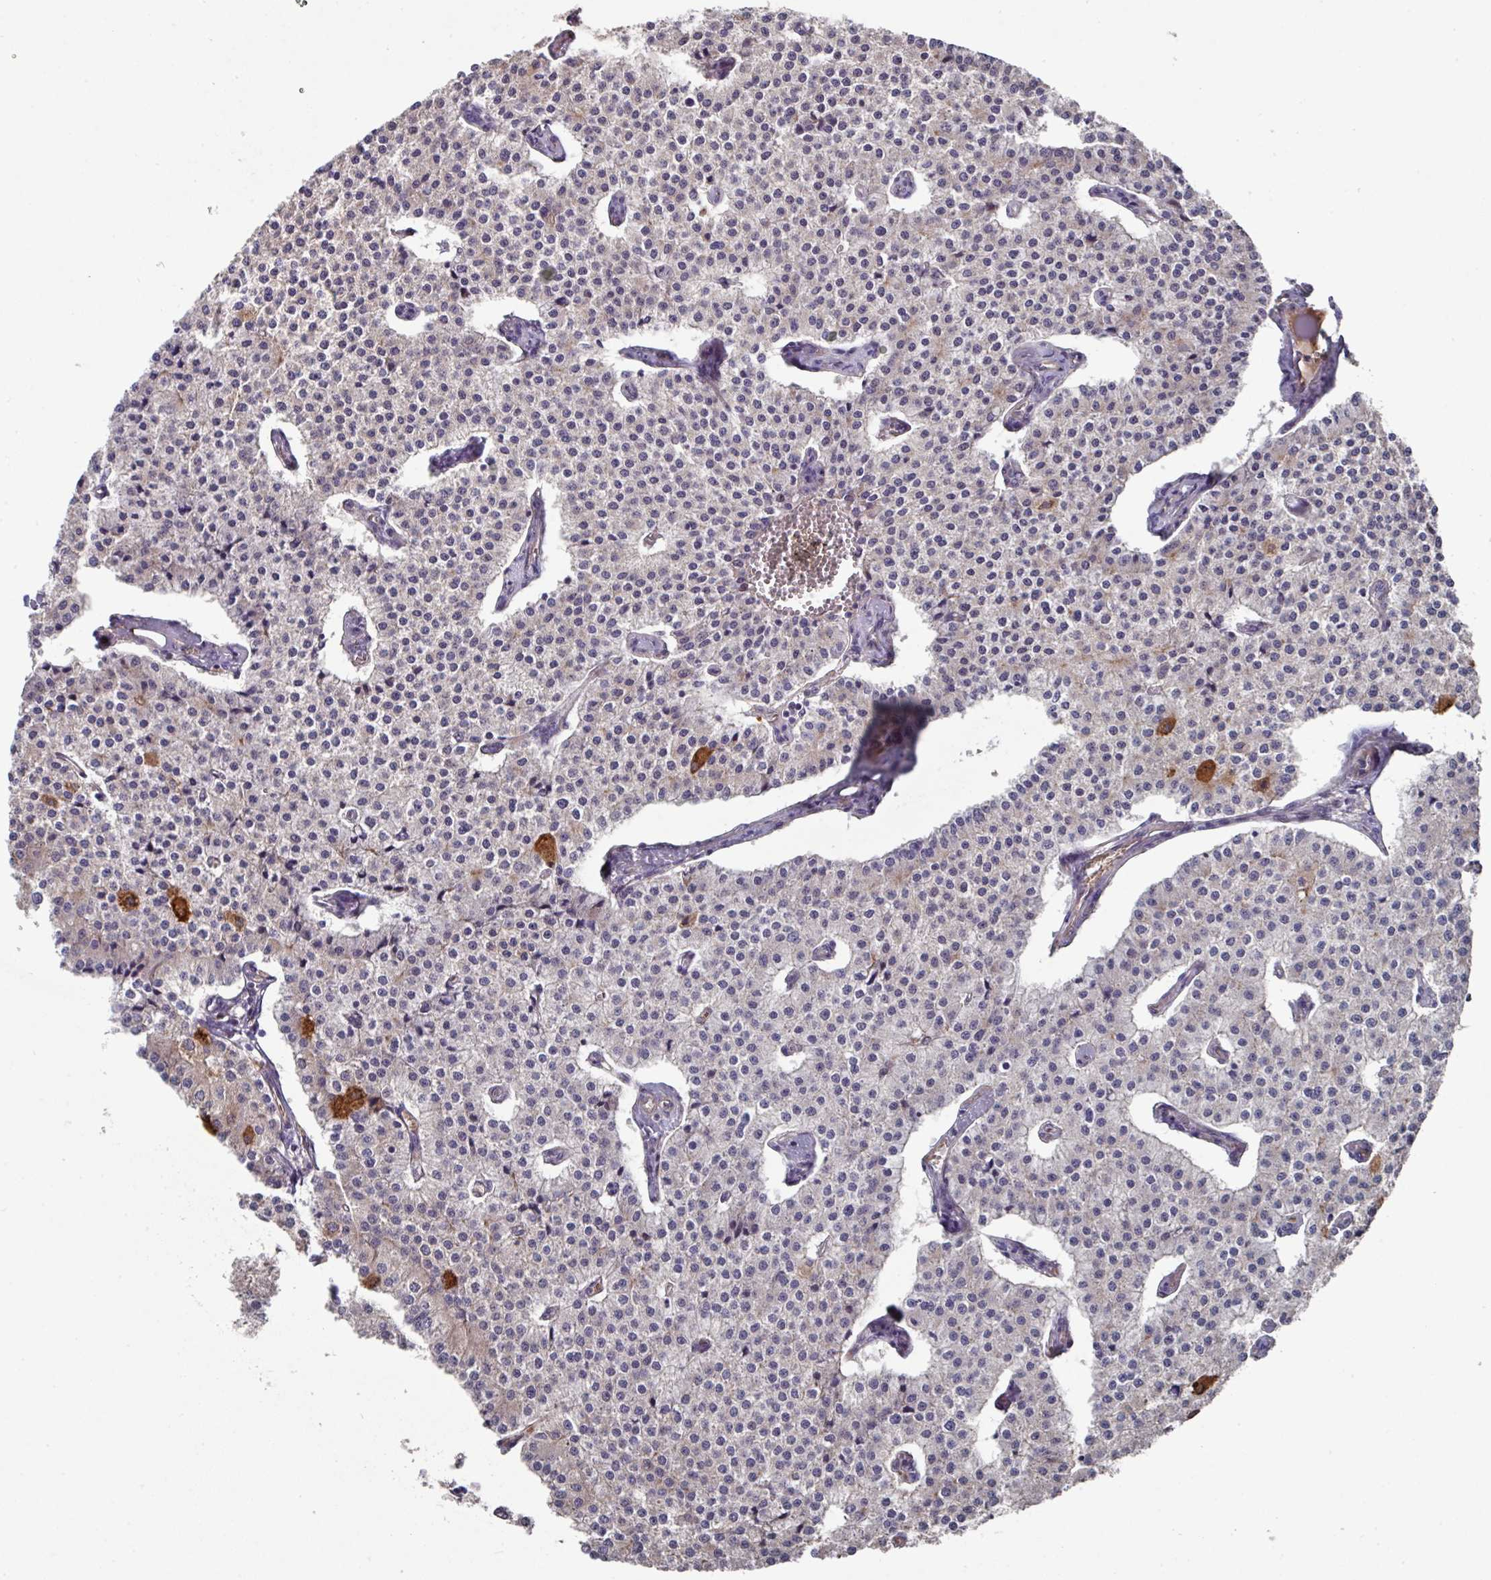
{"staining": {"intensity": "negative", "quantity": "none", "location": "none"}, "tissue": "carcinoid", "cell_type": "Tumor cells", "image_type": "cancer", "snomed": [{"axis": "morphology", "description": "Carcinoid, malignant, NOS"}, {"axis": "topography", "description": "Colon"}], "caption": "DAB (3,3'-diaminobenzidine) immunohistochemical staining of human carcinoid reveals no significant staining in tumor cells.", "gene": "PRR5", "patient": {"sex": "female", "age": 52}}